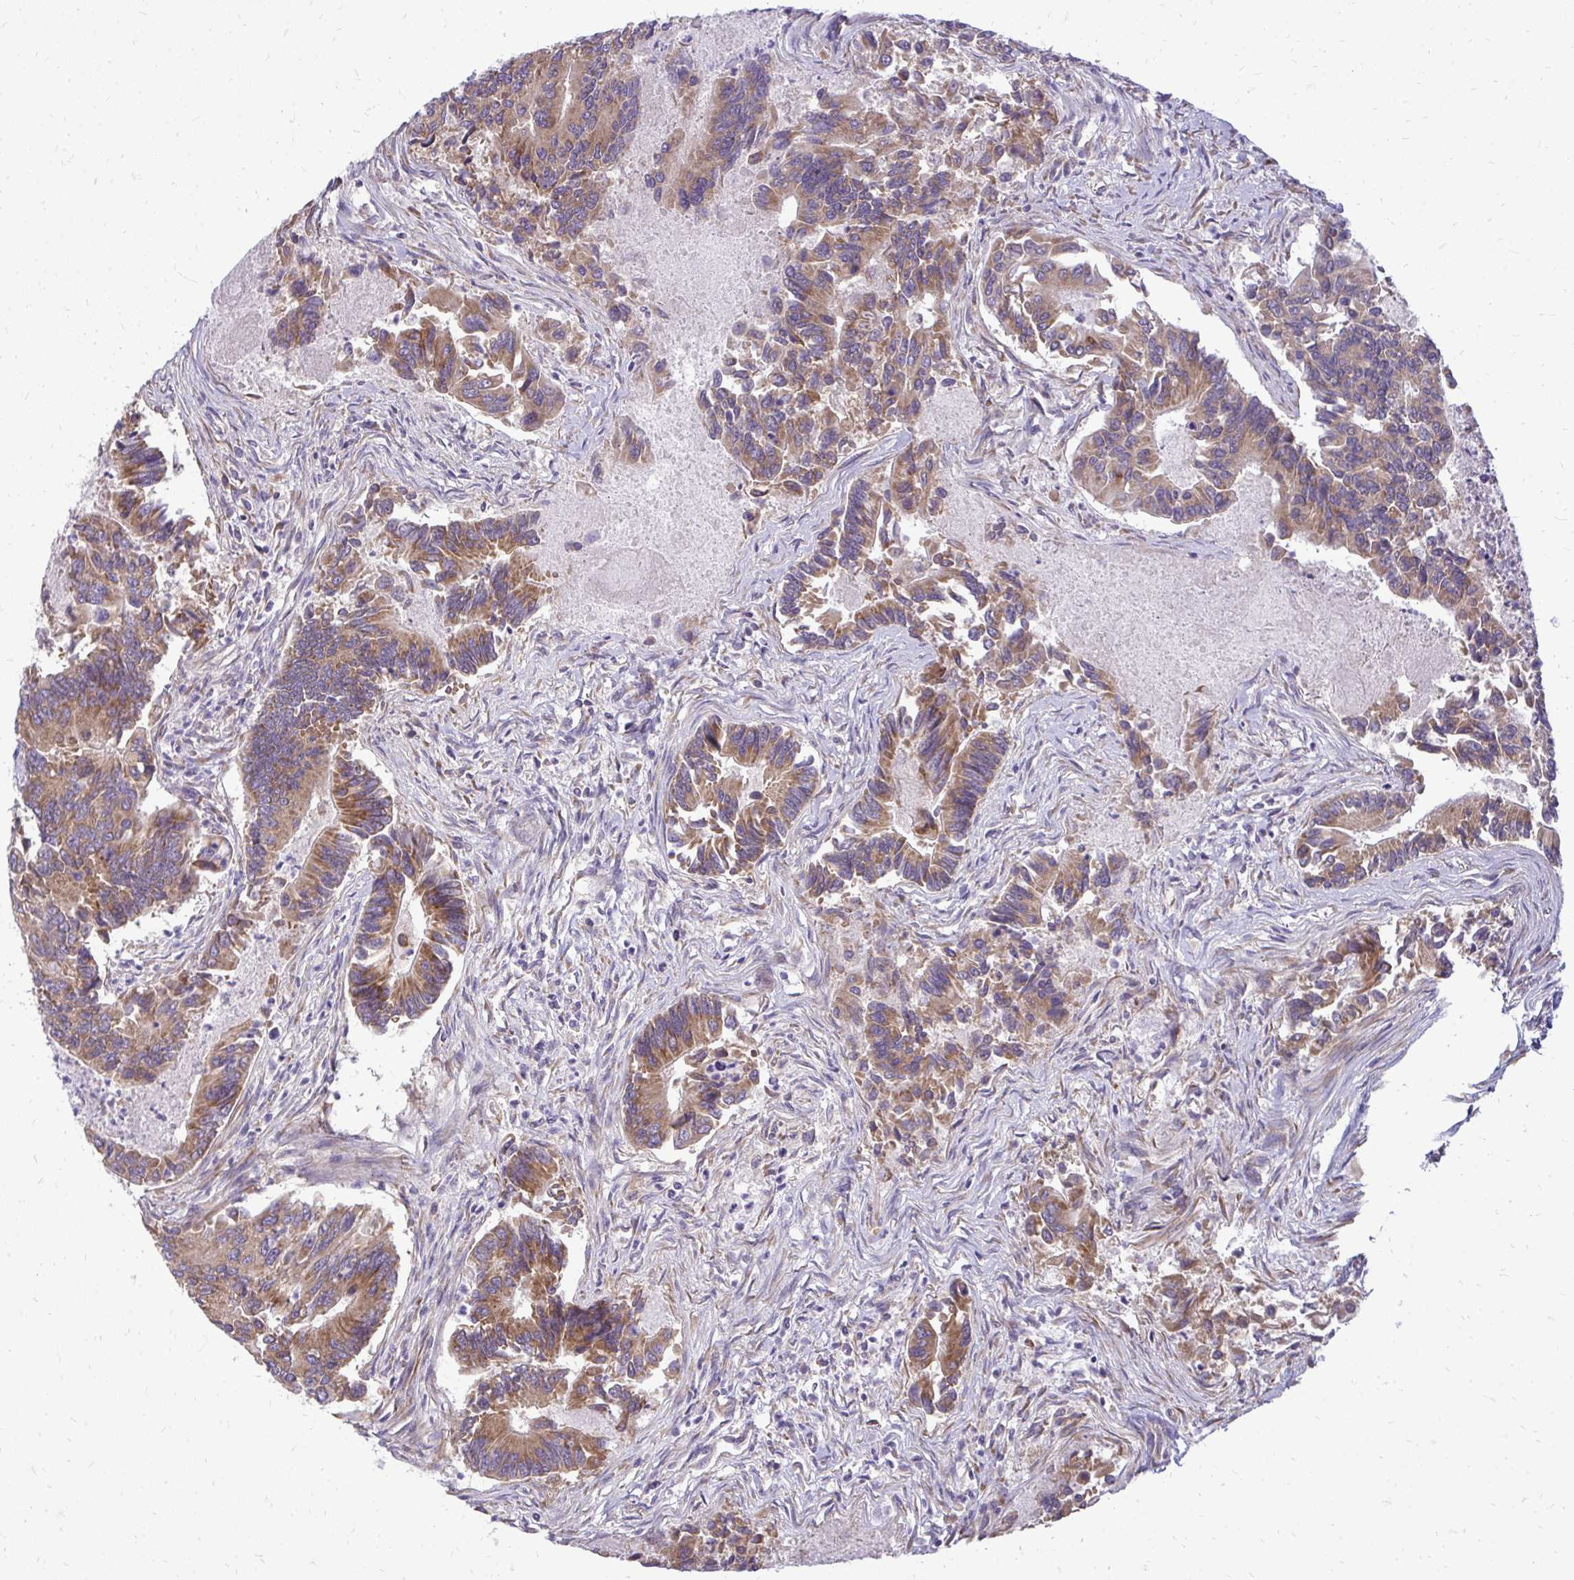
{"staining": {"intensity": "moderate", "quantity": ">75%", "location": "cytoplasmic/membranous"}, "tissue": "colorectal cancer", "cell_type": "Tumor cells", "image_type": "cancer", "snomed": [{"axis": "morphology", "description": "Adenocarcinoma, NOS"}, {"axis": "topography", "description": "Colon"}], "caption": "IHC image of neoplastic tissue: adenocarcinoma (colorectal) stained using IHC reveals medium levels of moderate protein expression localized specifically in the cytoplasmic/membranous of tumor cells, appearing as a cytoplasmic/membranous brown color.", "gene": "RPLP2", "patient": {"sex": "female", "age": 67}}